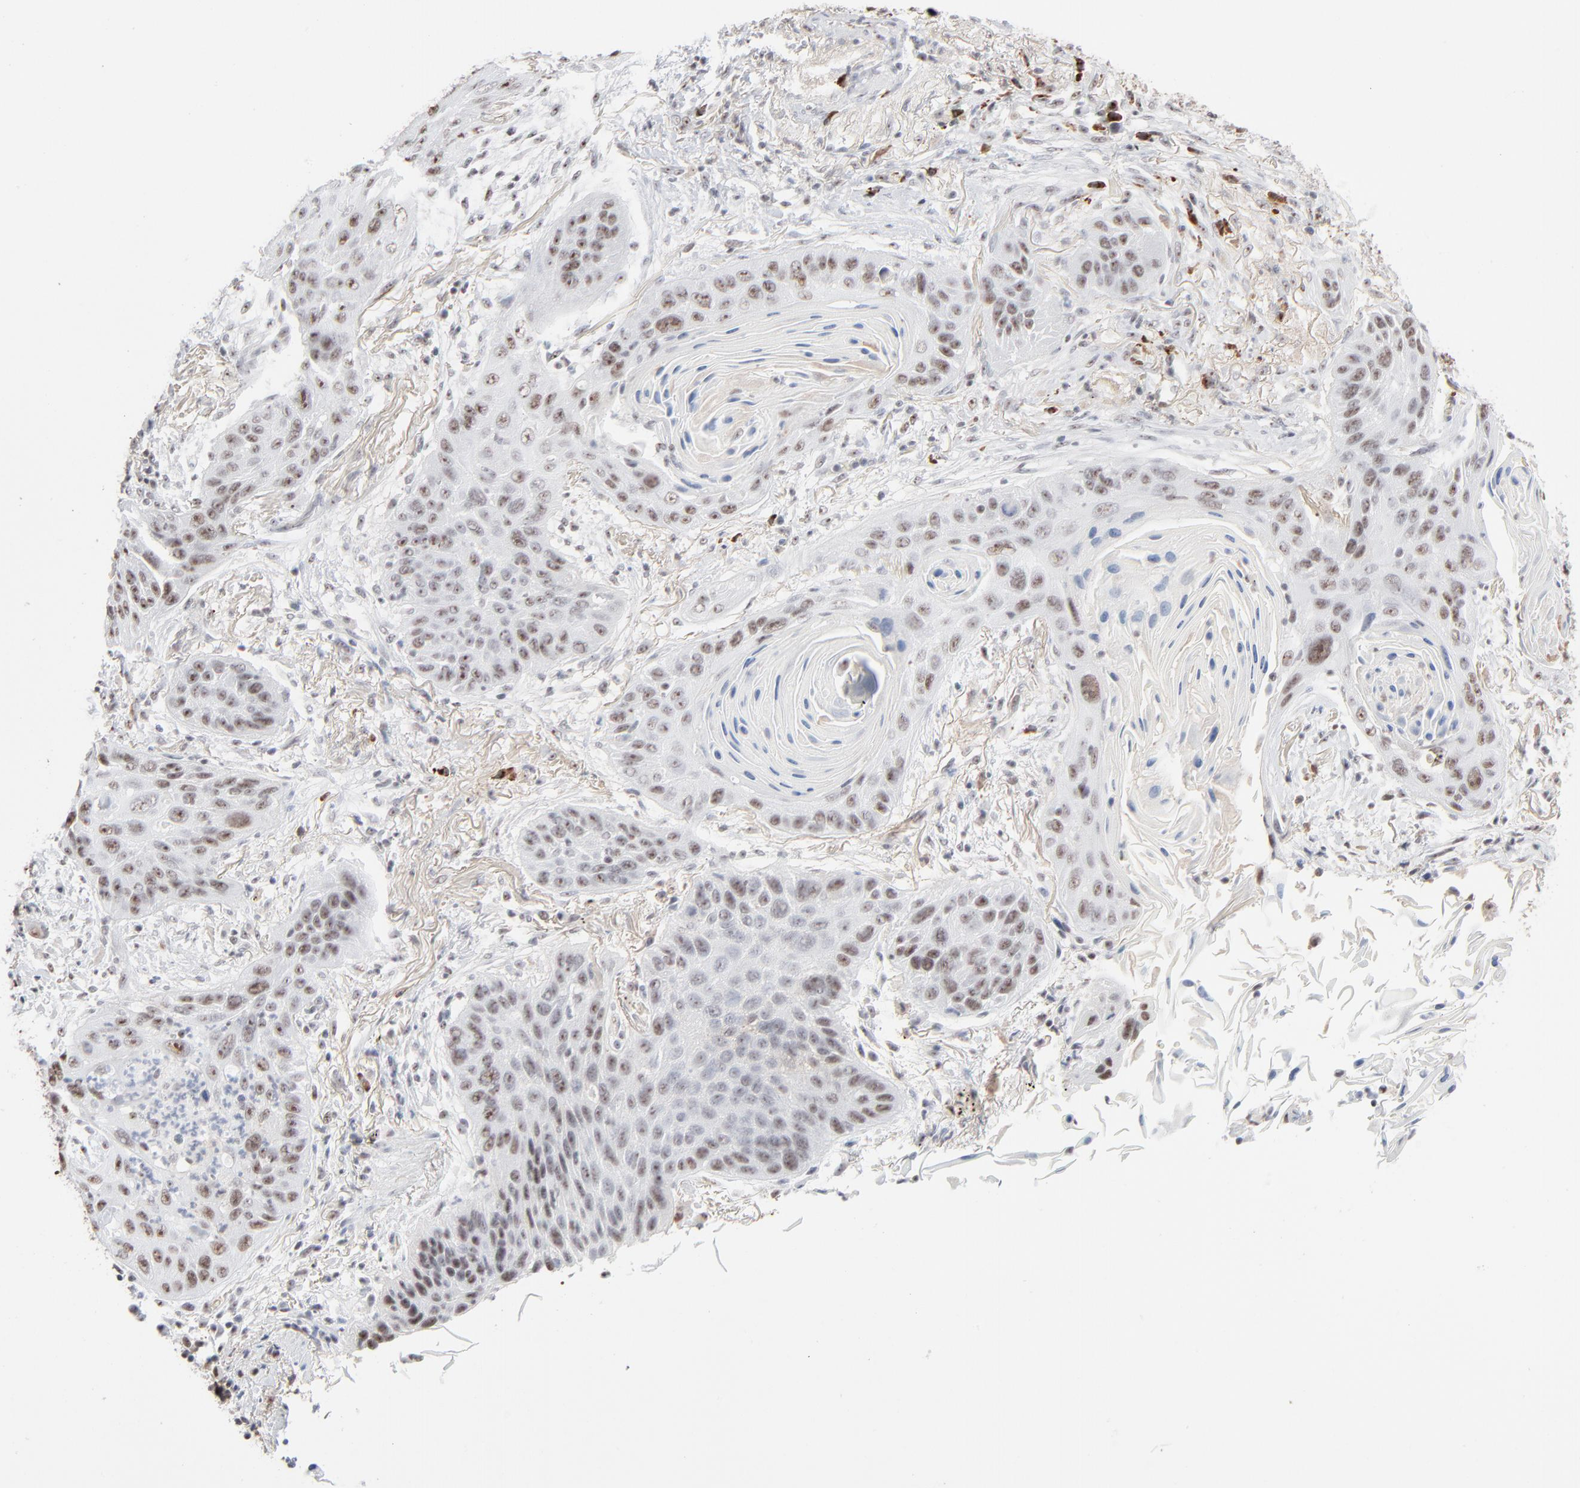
{"staining": {"intensity": "moderate", "quantity": ">75%", "location": "nuclear"}, "tissue": "lung cancer", "cell_type": "Tumor cells", "image_type": "cancer", "snomed": [{"axis": "morphology", "description": "Squamous cell carcinoma, NOS"}, {"axis": "topography", "description": "Lung"}], "caption": "A brown stain highlights moderate nuclear staining of a protein in squamous cell carcinoma (lung) tumor cells. The protein is shown in brown color, while the nuclei are stained blue.", "gene": "MPHOSPH6", "patient": {"sex": "female", "age": 67}}